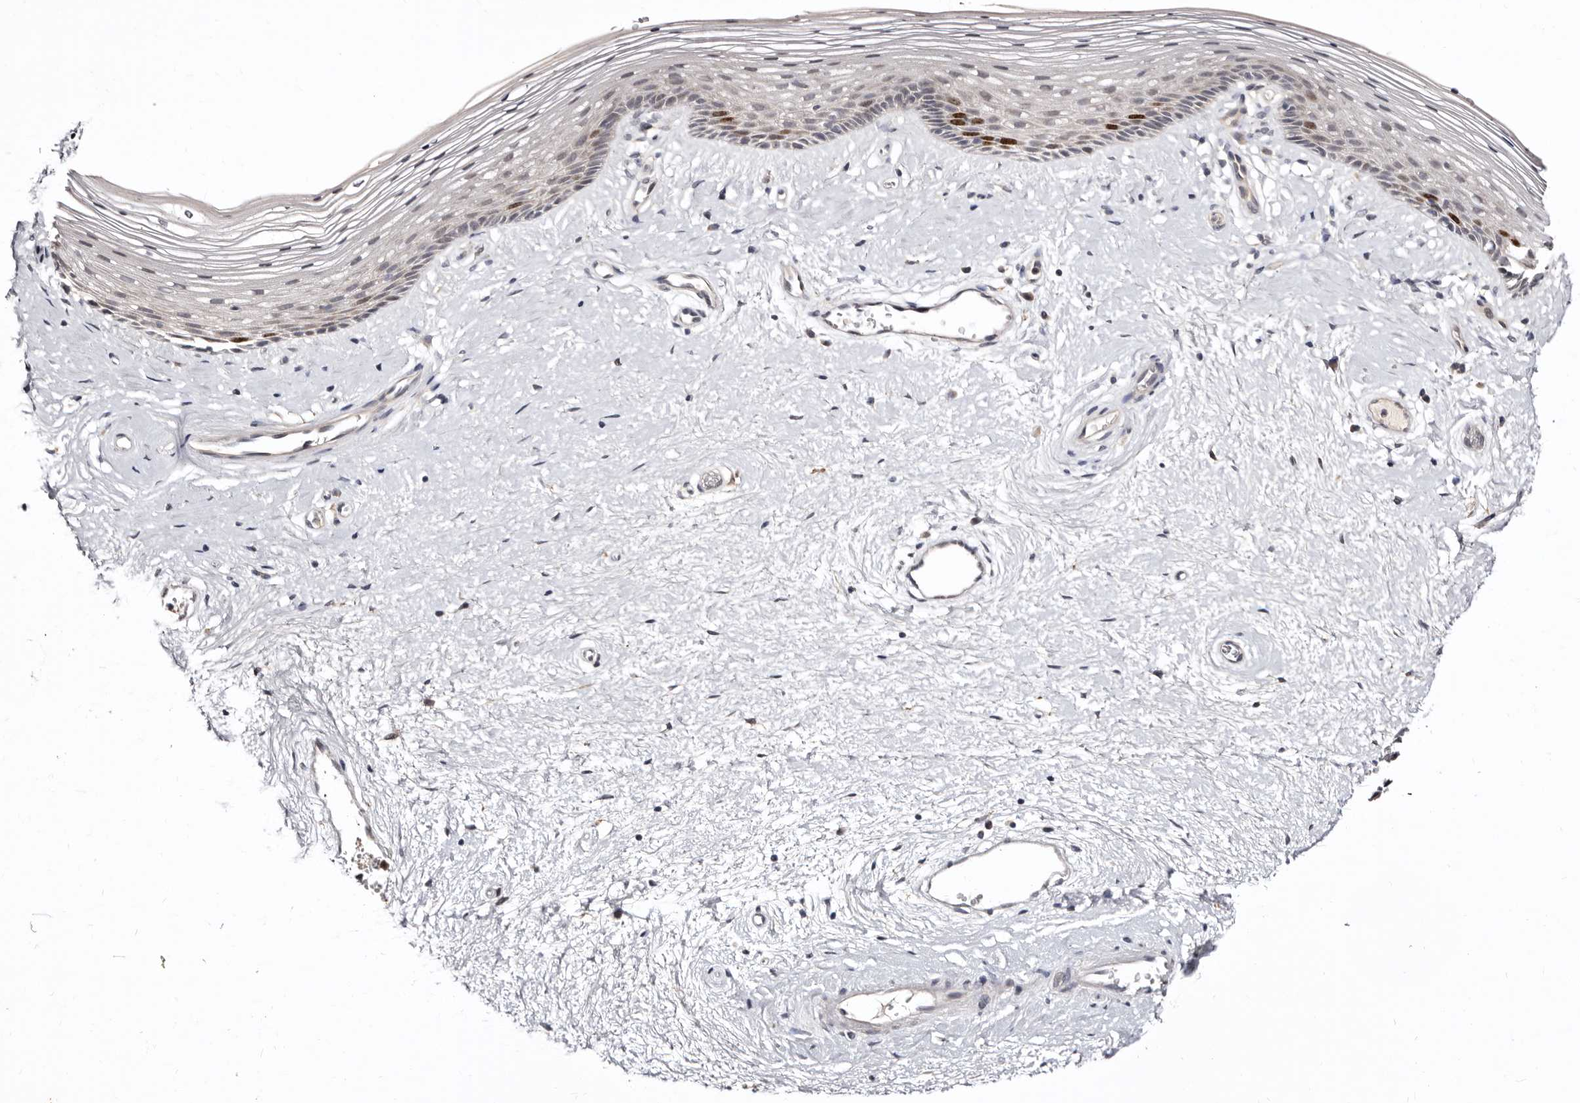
{"staining": {"intensity": "strong", "quantity": "<25%", "location": "nuclear"}, "tissue": "vagina", "cell_type": "Squamous epithelial cells", "image_type": "normal", "snomed": [{"axis": "morphology", "description": "Normal tissue, NOS"}, {"axis": "topography", "description": "Vagina"}], "caption": "A brown stain shows strong nuclear positivity of a protein in squamous epithelial cells of normal human vagina.", "gene": "CDCA8", "patient": {"sex": "female", "age": 46}}